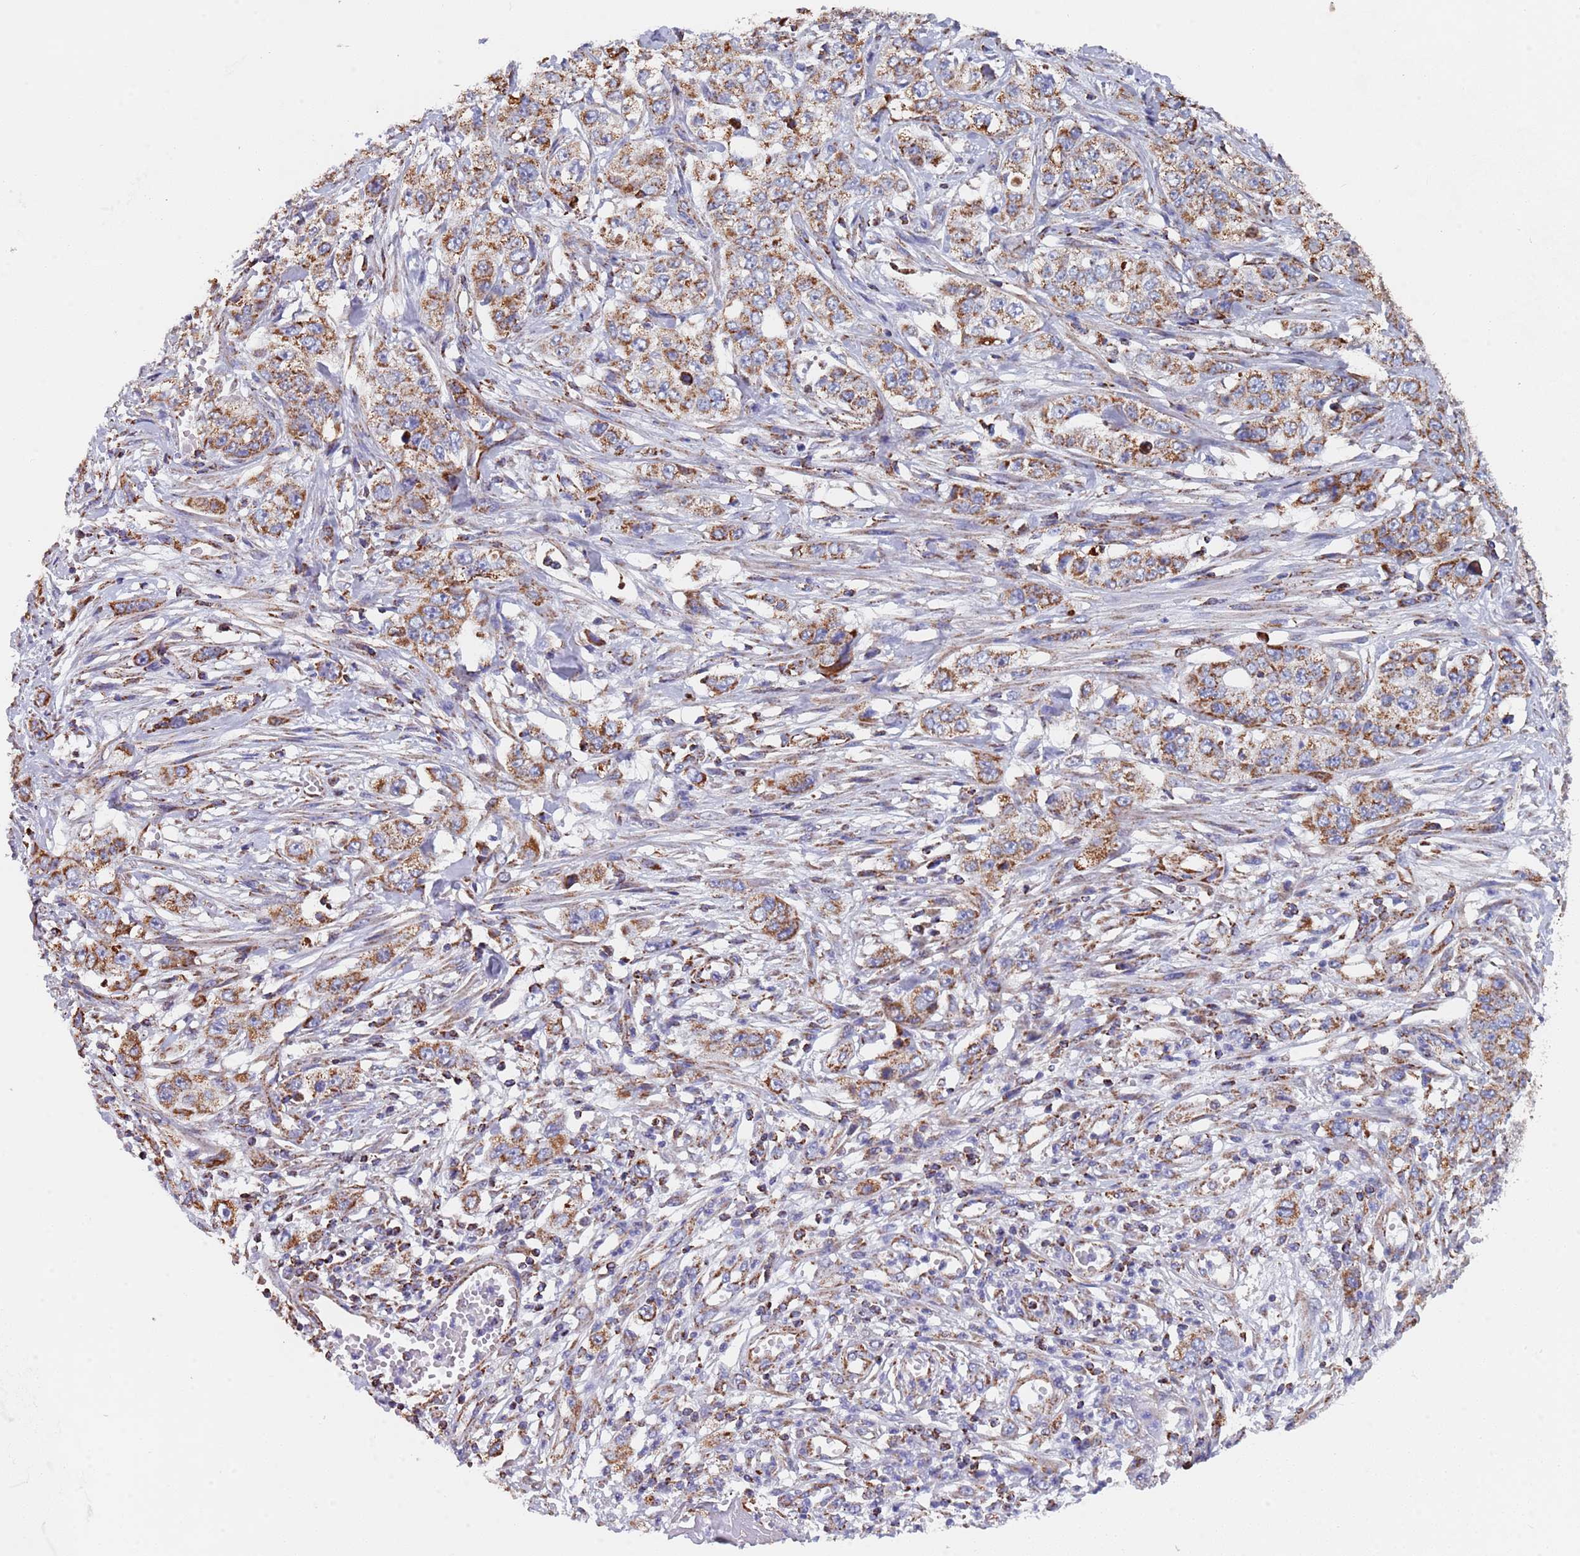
{"staining": {"intensity": "moderate", "quantity": ">75%", "location": "cytoplasmic/membranous"}, "tissue": "stomach cancer", "cell_type": "Tumor cells", "image_type": "cancer", "snomed": [{"axis": "morphology", "description": "Adenocarcinoma, NOS"}, {"axis": "topography", "description": "Stomach, upper"}], "caption": "Approximately >75% of tumor cells in human stomach cancer (adenocarcinoma) exhibit moderate cytoplasmic/membranous protein staining as visualized by brown immunohistochemical staining.", "gene": "PGP", "patient": {"sex": "male", "age": 62}}